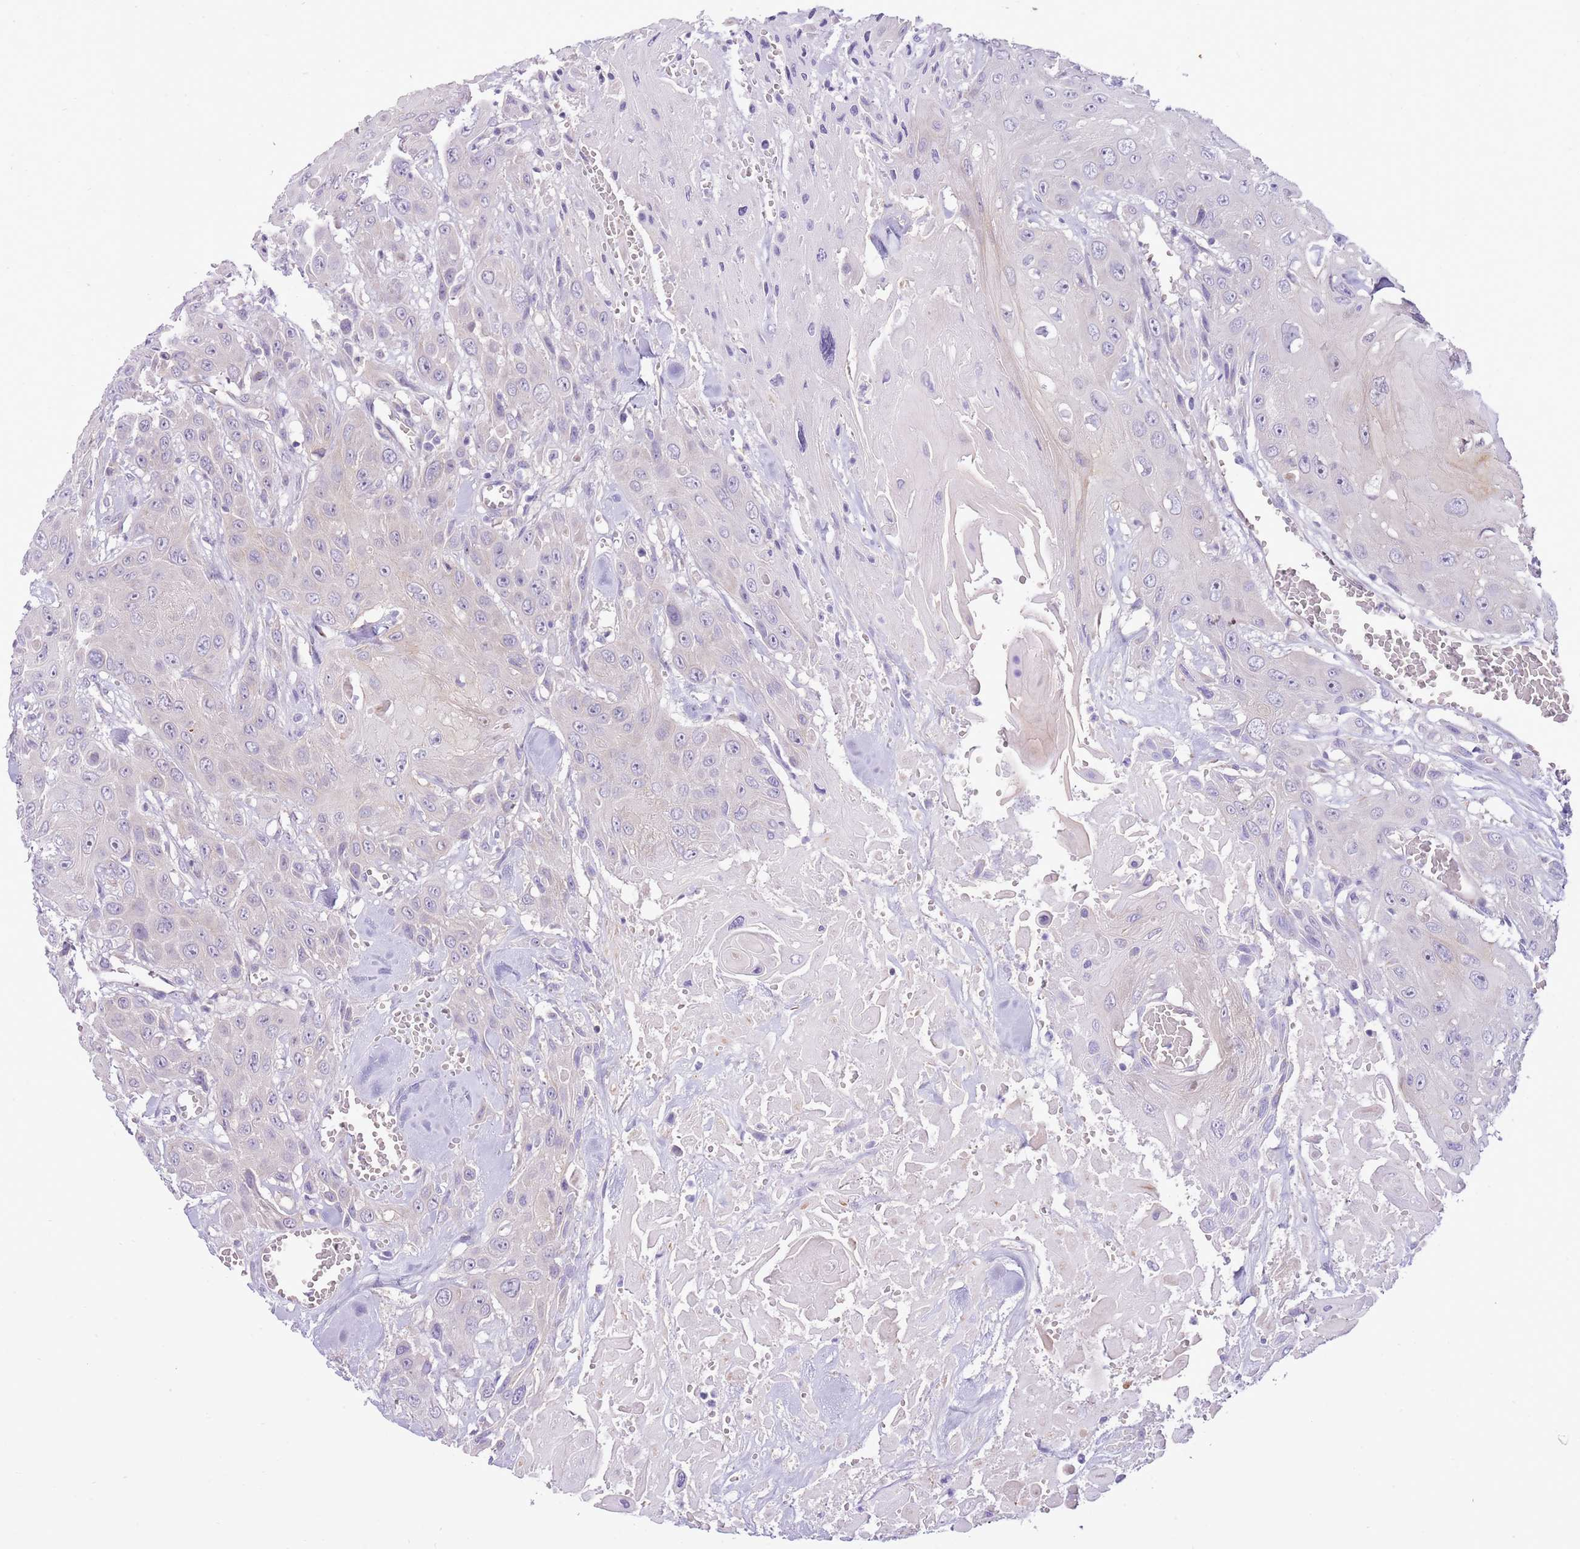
{"staining": {"intensity": "weak", "quantity": "<25%", "location": "cytoplasmic/membranous"}, "tissue": "head and neck cancer", "cell_type": "Tumor cells", "image_type": "cancer", "snomed": [{"axis": "morphology", "description": "Squamous cell carcinoma, NOS"}, {"axis": "topography", "description": "Head-Neck"}], "caption": "Micrograph shows no significant protein staining in tumor cells of squamous cell carcinoma (head and neck). (DAB (3,3'-diaminobenzidine) immunohistochemistry visualized using brightfield microscopy, high magnification).", "gene": "ZC4H2", "patient": {"sex": "male", "age": 81}}